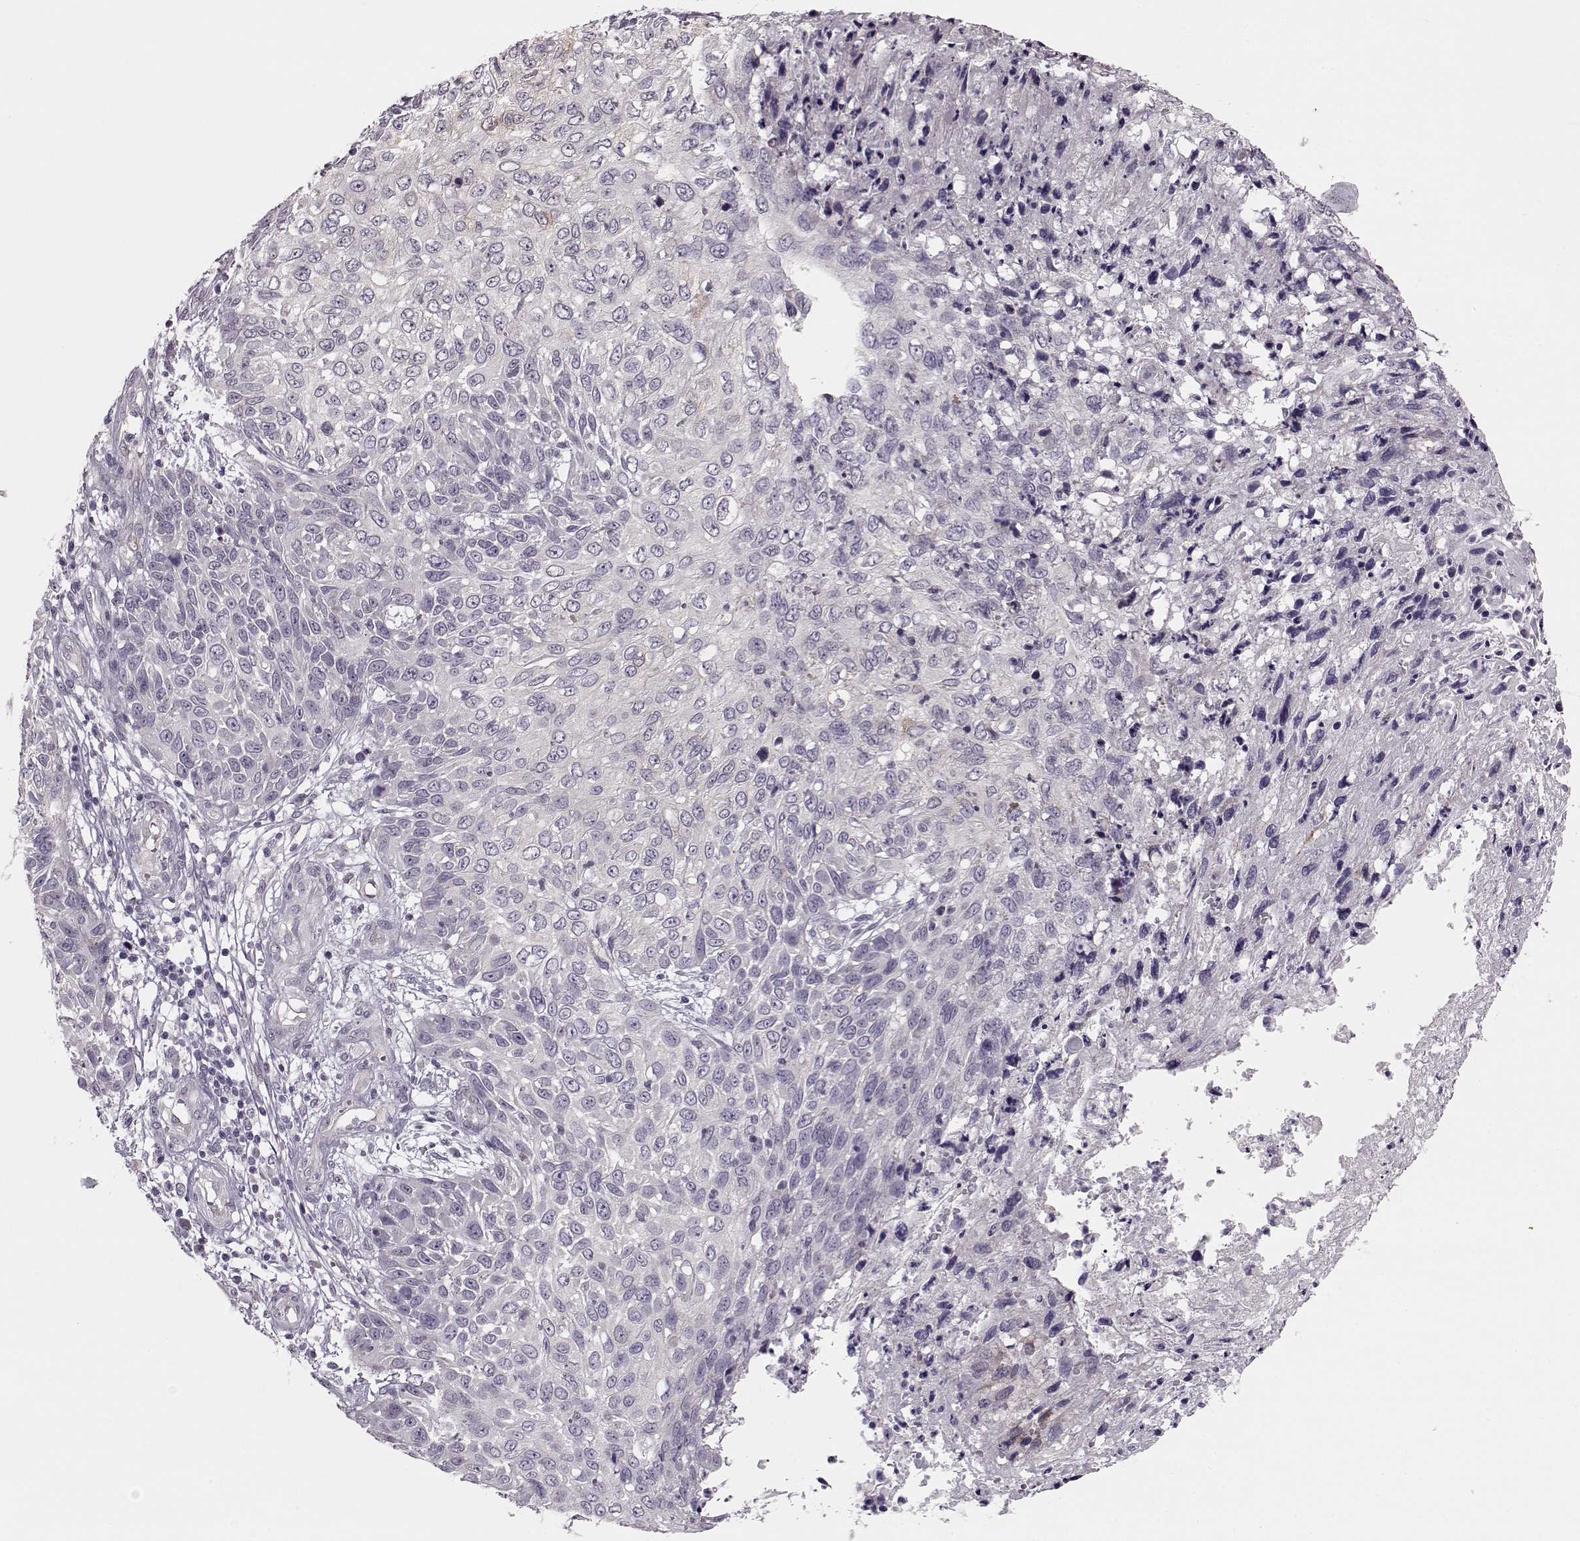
{"staining": {"intensity": "negative", "quantity": "none", "location": "none"}, "tissue": "skin cancer", "cell_type": "Tumor cells", "image_type": "cancer", "snomed": [{"axis": "morphology", "description": "Squamous cell carcinoma, NOS"}, {"axis": "topography", "description": "Skin"}], "caption": "Skin squamous cell carcinoma was stained to show a protein in brown. There is no significant staining in tumor cells.", "gene": "MAP6D1", "patient": {"sex": "male", "age": 92}}